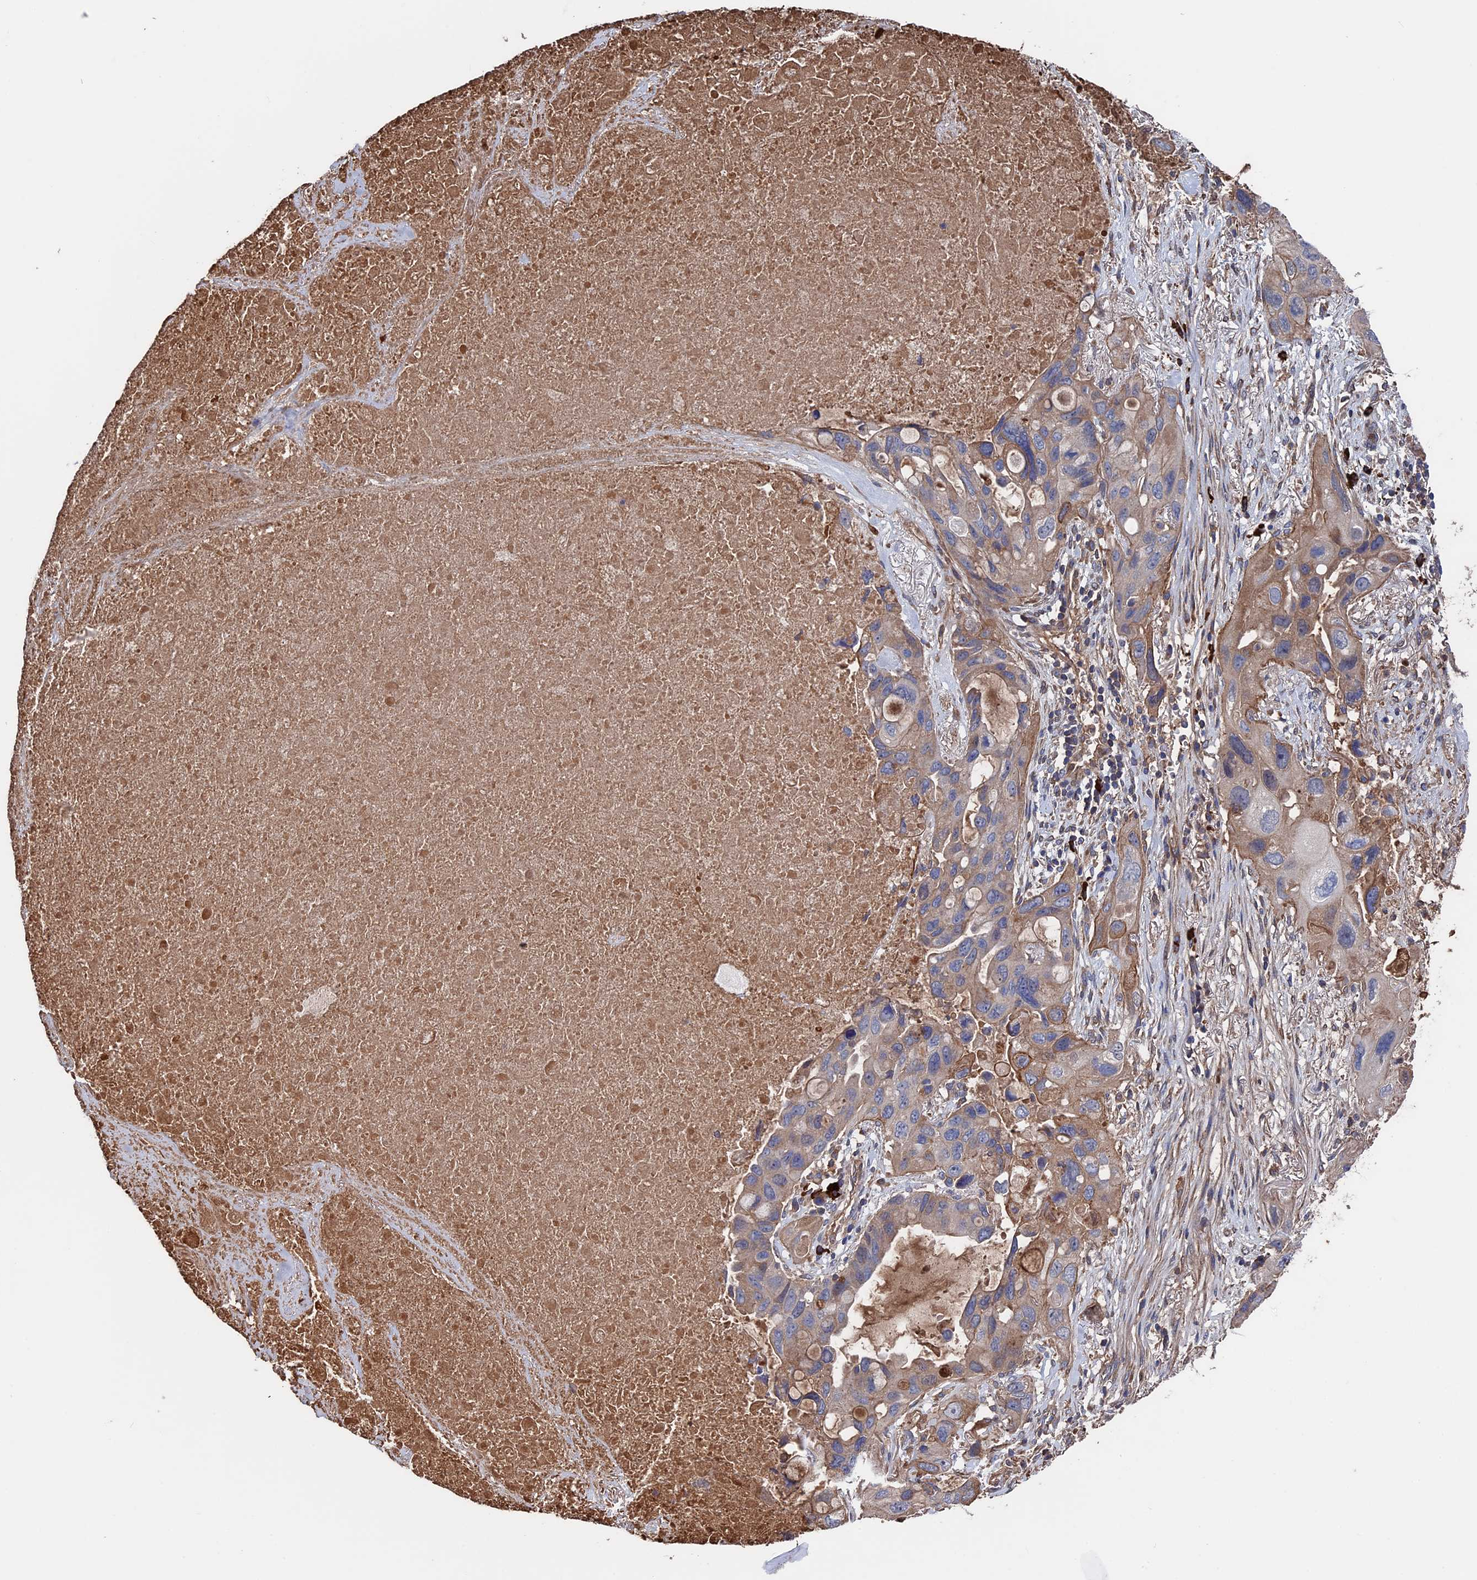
{"staining": {"intensity": "weak", "quantity": "25%-75%", "location": "cytoplasmic/membranous"}, "tissue": "lung cancer", "cell_type": "Tumor cells", "image_type": "cancer", "snomed": [{"axis": "morphology", "description": "Squamous cell carcinoma, NOS"}, {"axis": "topography", "description": "Lung"}], "caption": "Protein analysis of lung squamous cell carcinoma tissue displays weak cytoplasmic/membranous positivity in about 25%-75% of tumor cells.", "gene": "RPUSD1", "patient": {"sex": "female", "age": 73}}